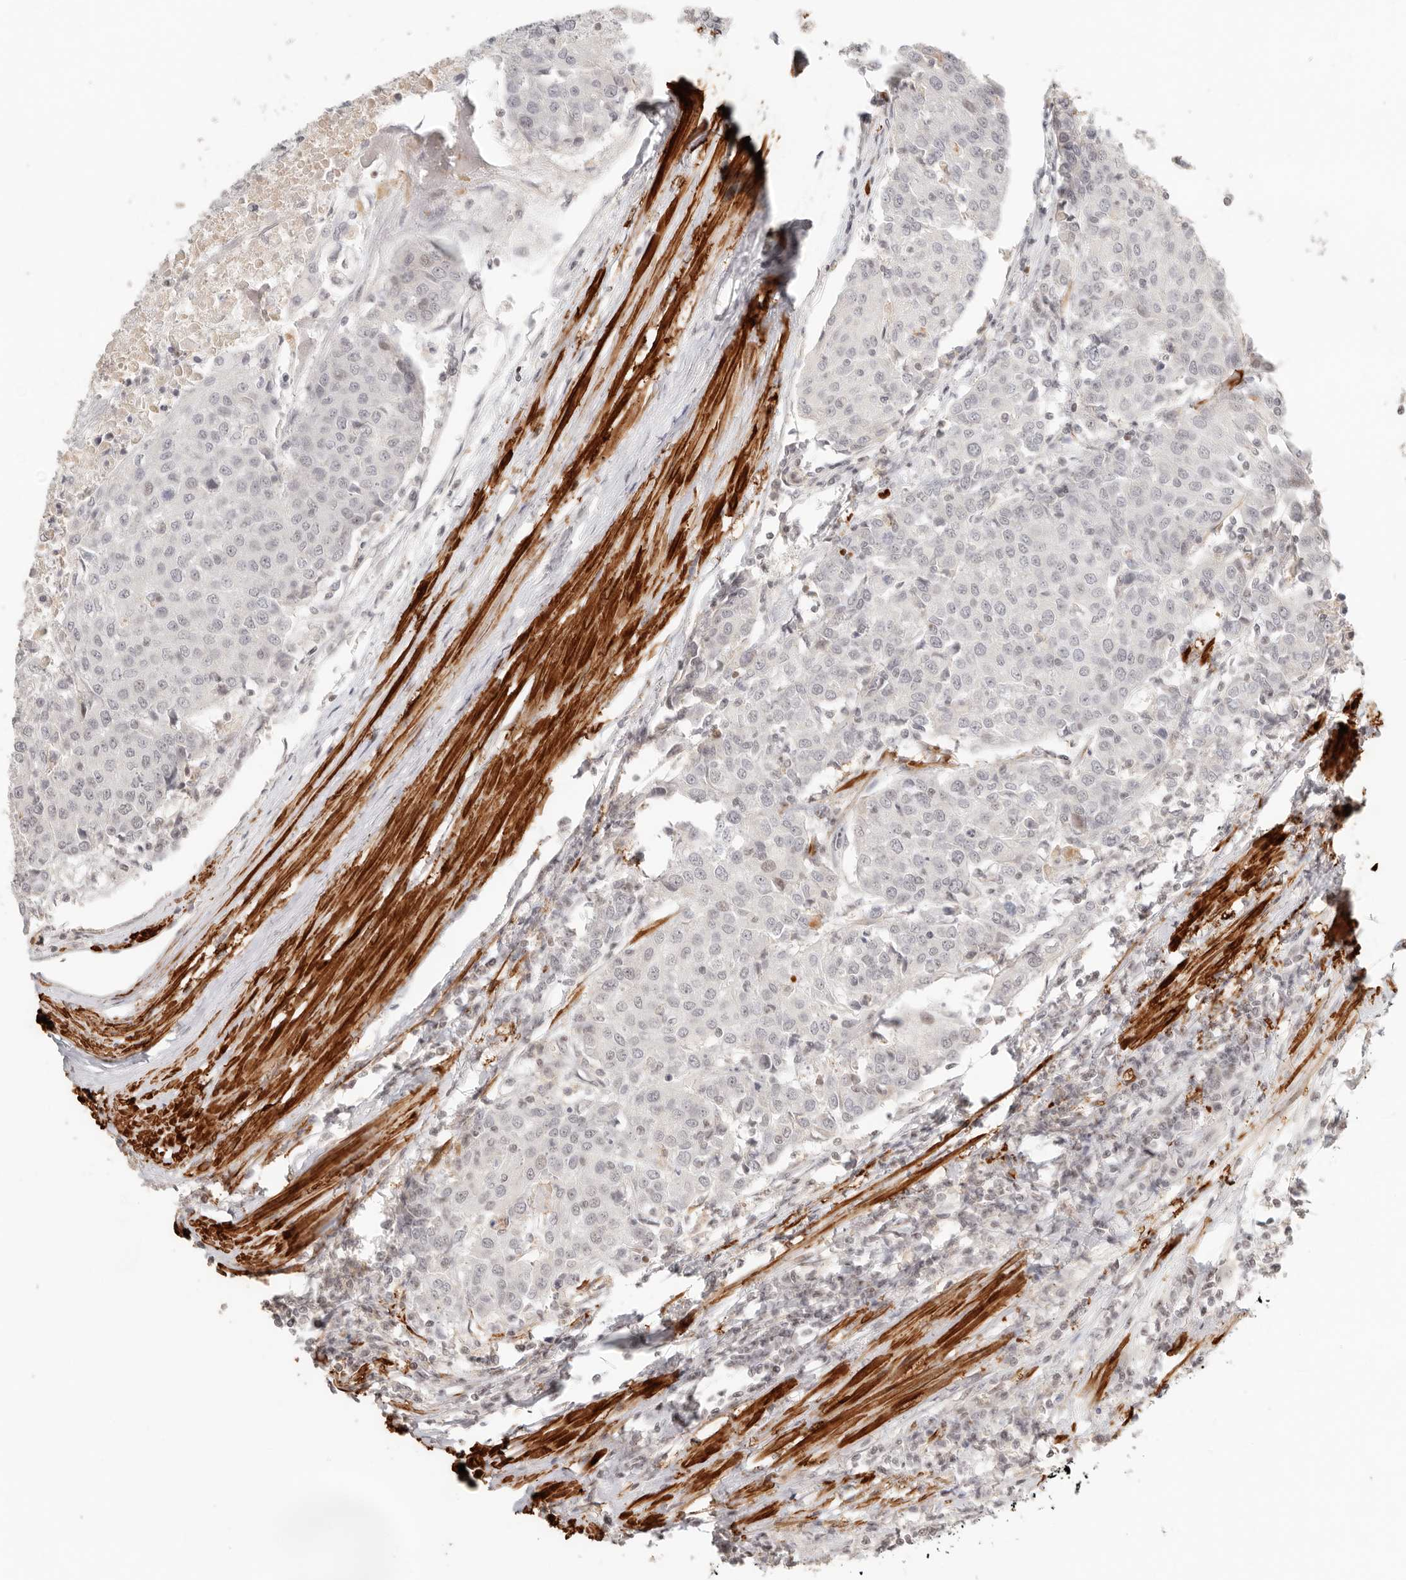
{"staining": {"intensity": "negative", "quantity": "none", "location": "none"}, "tissue": "urothelial cancer", "cell_type": "Tumor cells", "image_type": "cancer", "snomed": [{"axis": "morphology", "description": "Urothelial carcinoma, High grade"}, {"axis": "topography", "description": "Urinary bladder"}], "caption": "Tumor cells show no significant protein staining in high-grade urothelial carcinoma.", "gene": "GABPA", "patient": {"sex": "female", "age": 85}}